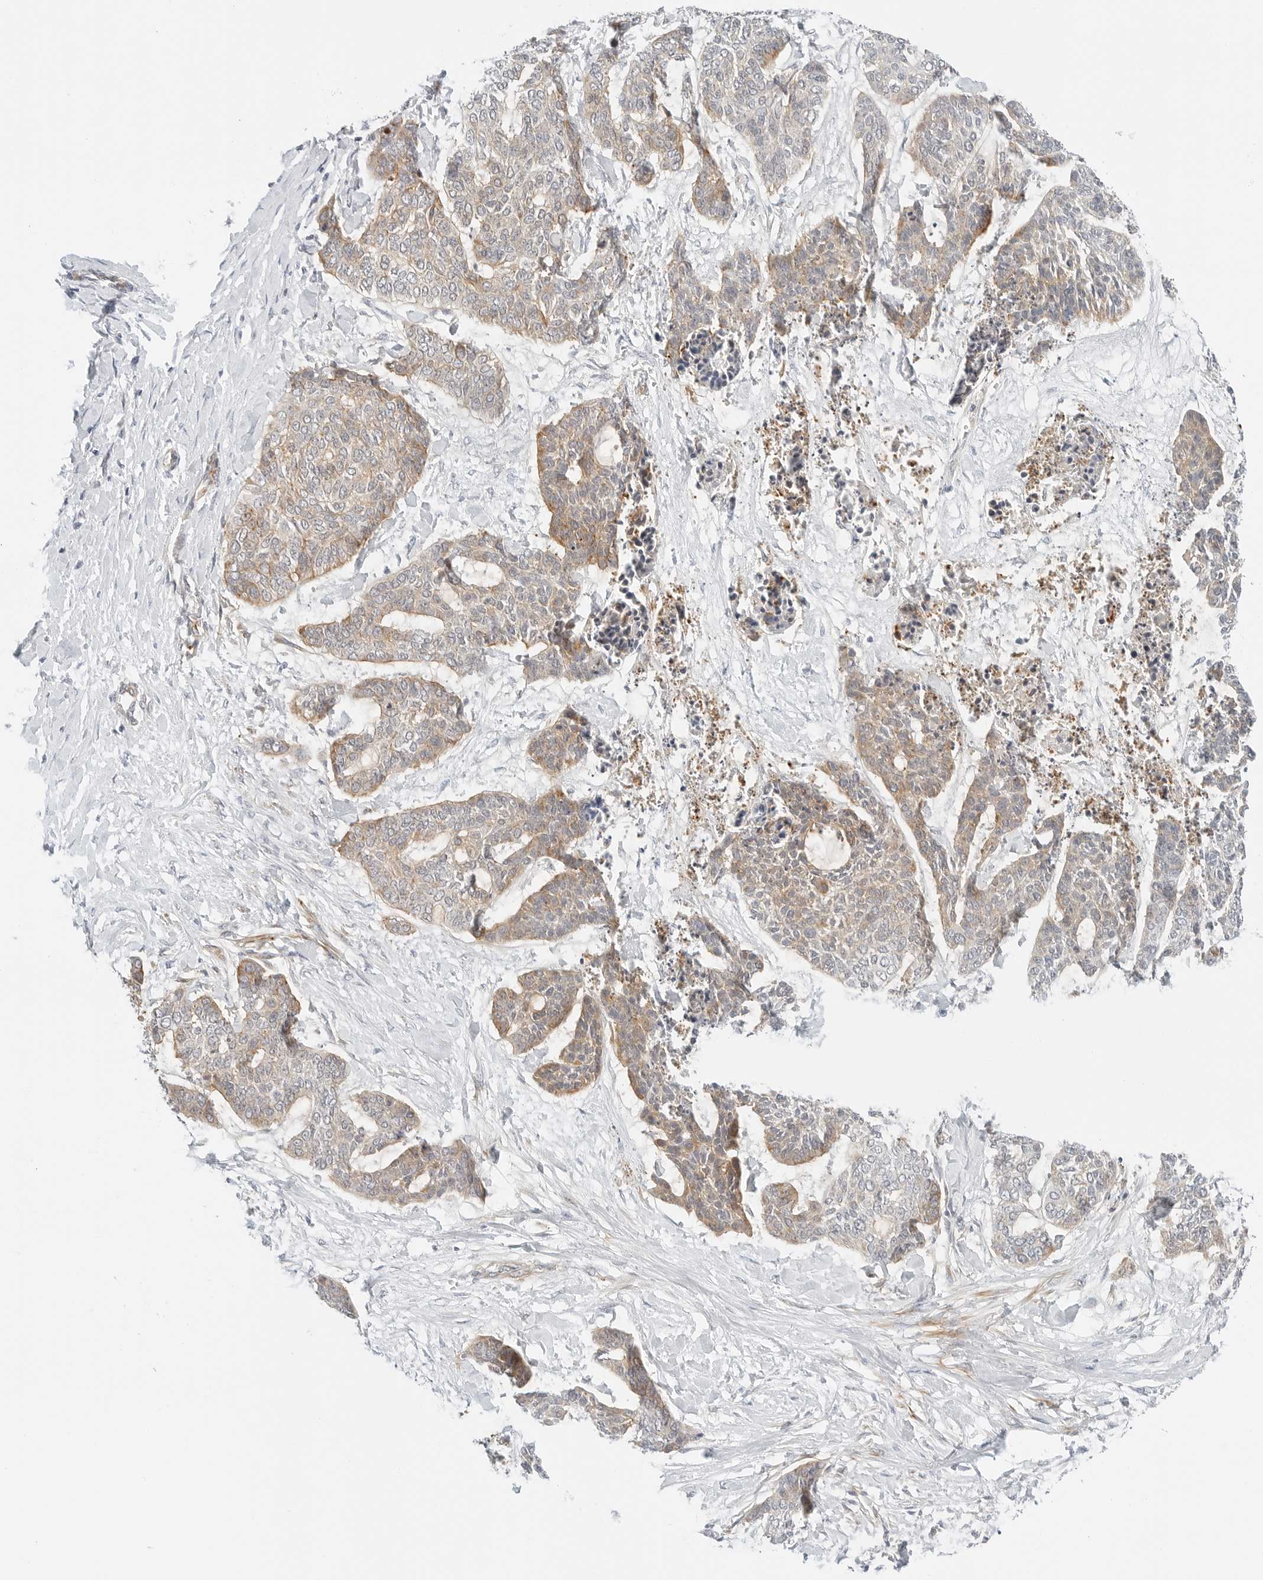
{"staining": {"intensity": "weak", "quantity": ">75%", "location": "cytoplasmic/membranous"}, "tissue": "skin cancer", "cell_type": "Tumor cells", "image_type": "cancer", "snomed": [{"axis": "morphology", "description": "Basal cell carcinoma"}, {"axis": "topography", "description": "Skin"}], "caption": "Tumor cells demonstrate low levels of weak cytoplasmic/membranous positivity in approximately >75% of cells in basal cell carcinoma (skin).", "gene": "IQCC", "patient": {"sex": "female", "age": 64}}